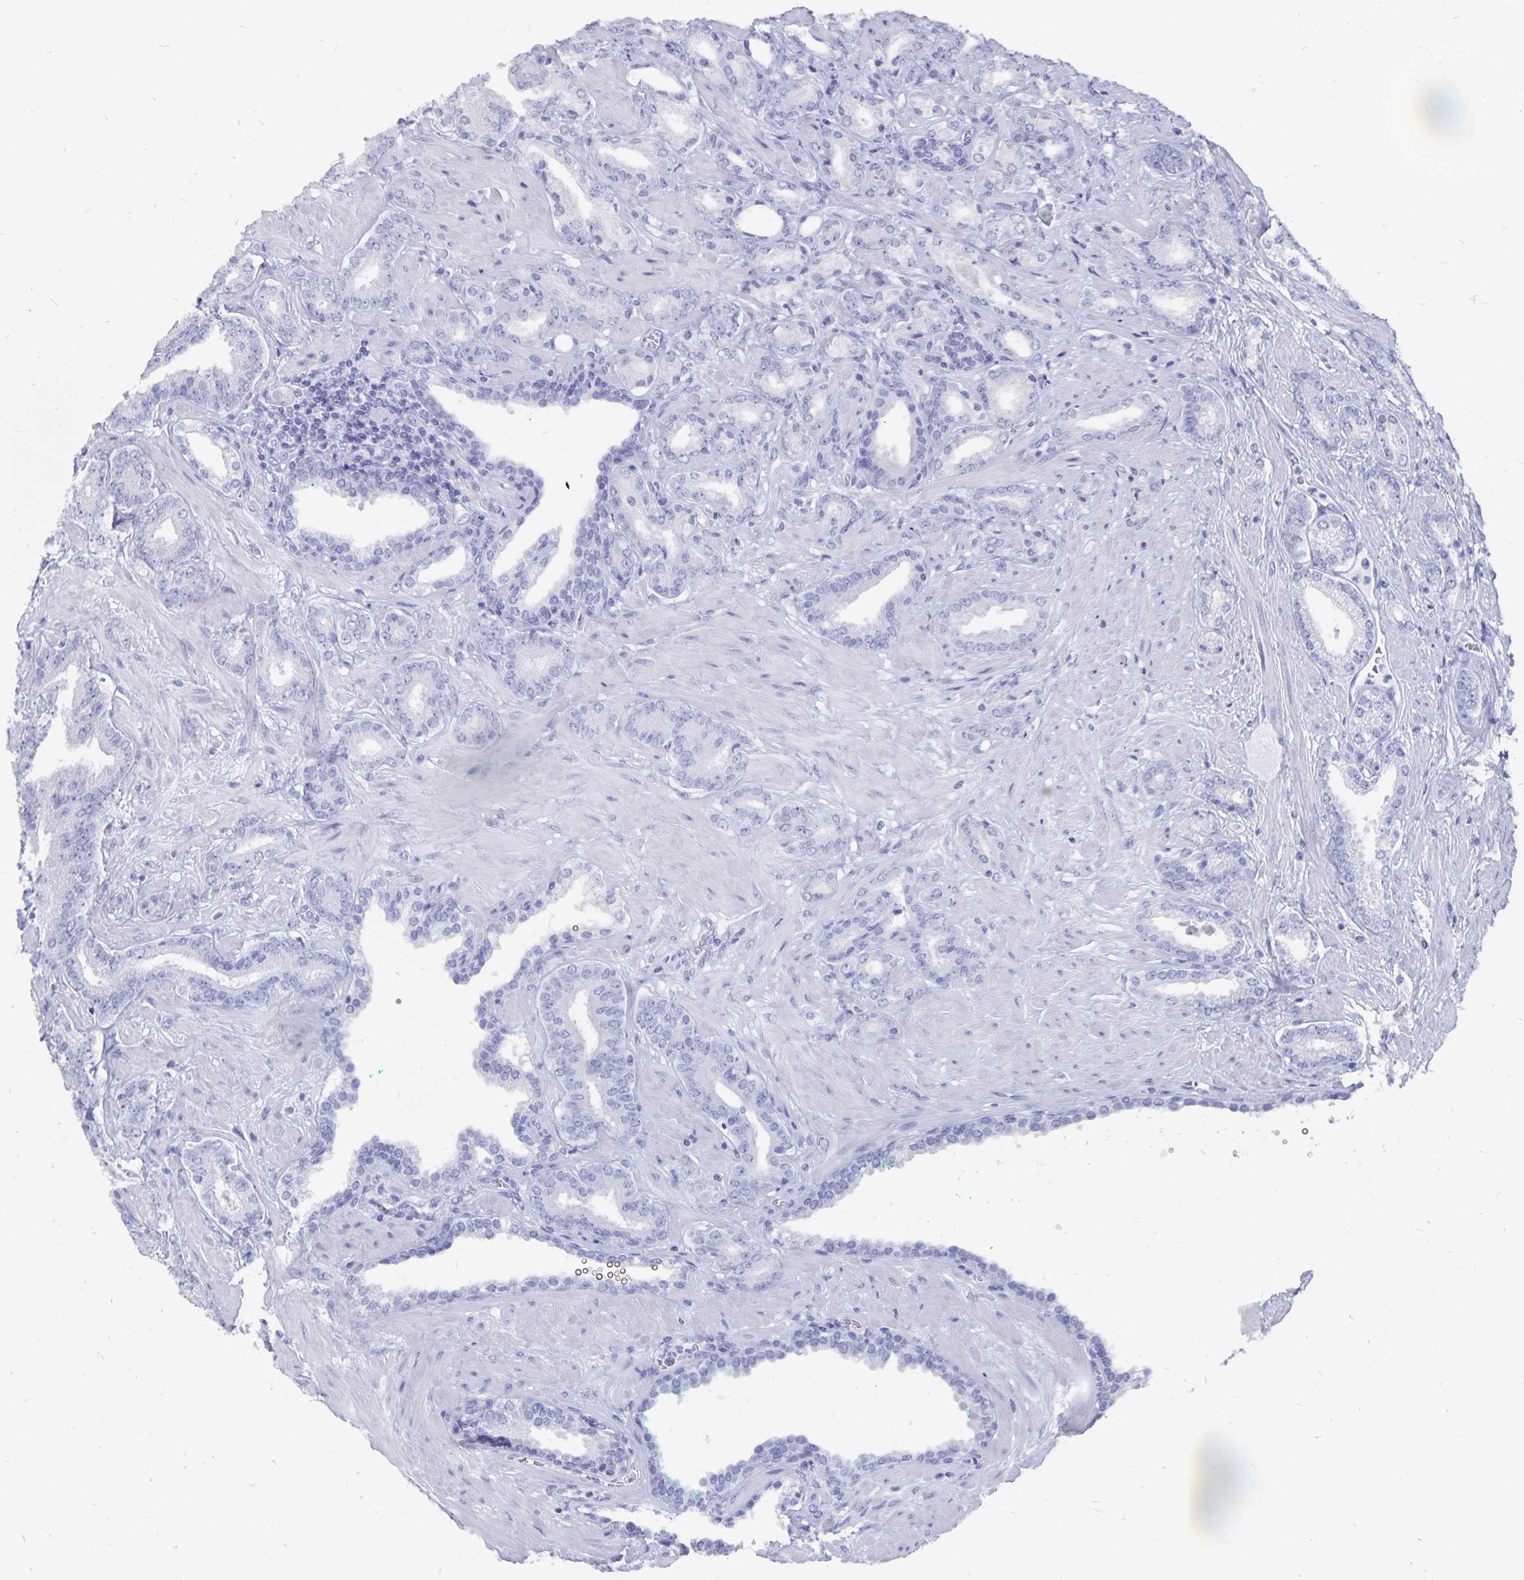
{"staining": {"intensity": "negative", "quantity": "none", "location": "none"}, "tissue": "prostate cancer", "cell_type": "Tumor cells", "image_type": "cancer", "snomed": [{"axis": "morphology", "description": "Adenocarcinoma, High grade"}, {"axis": "topography", "description": "Prostate"}], "caption": "This image is of prostate cancer stained with IHC to label a protein in brown with the nuclei are counter-stained blue. There is no staining in tumor cells.", "gene": "ADH1A", "patient": {"sex": "male", "age": 56}}